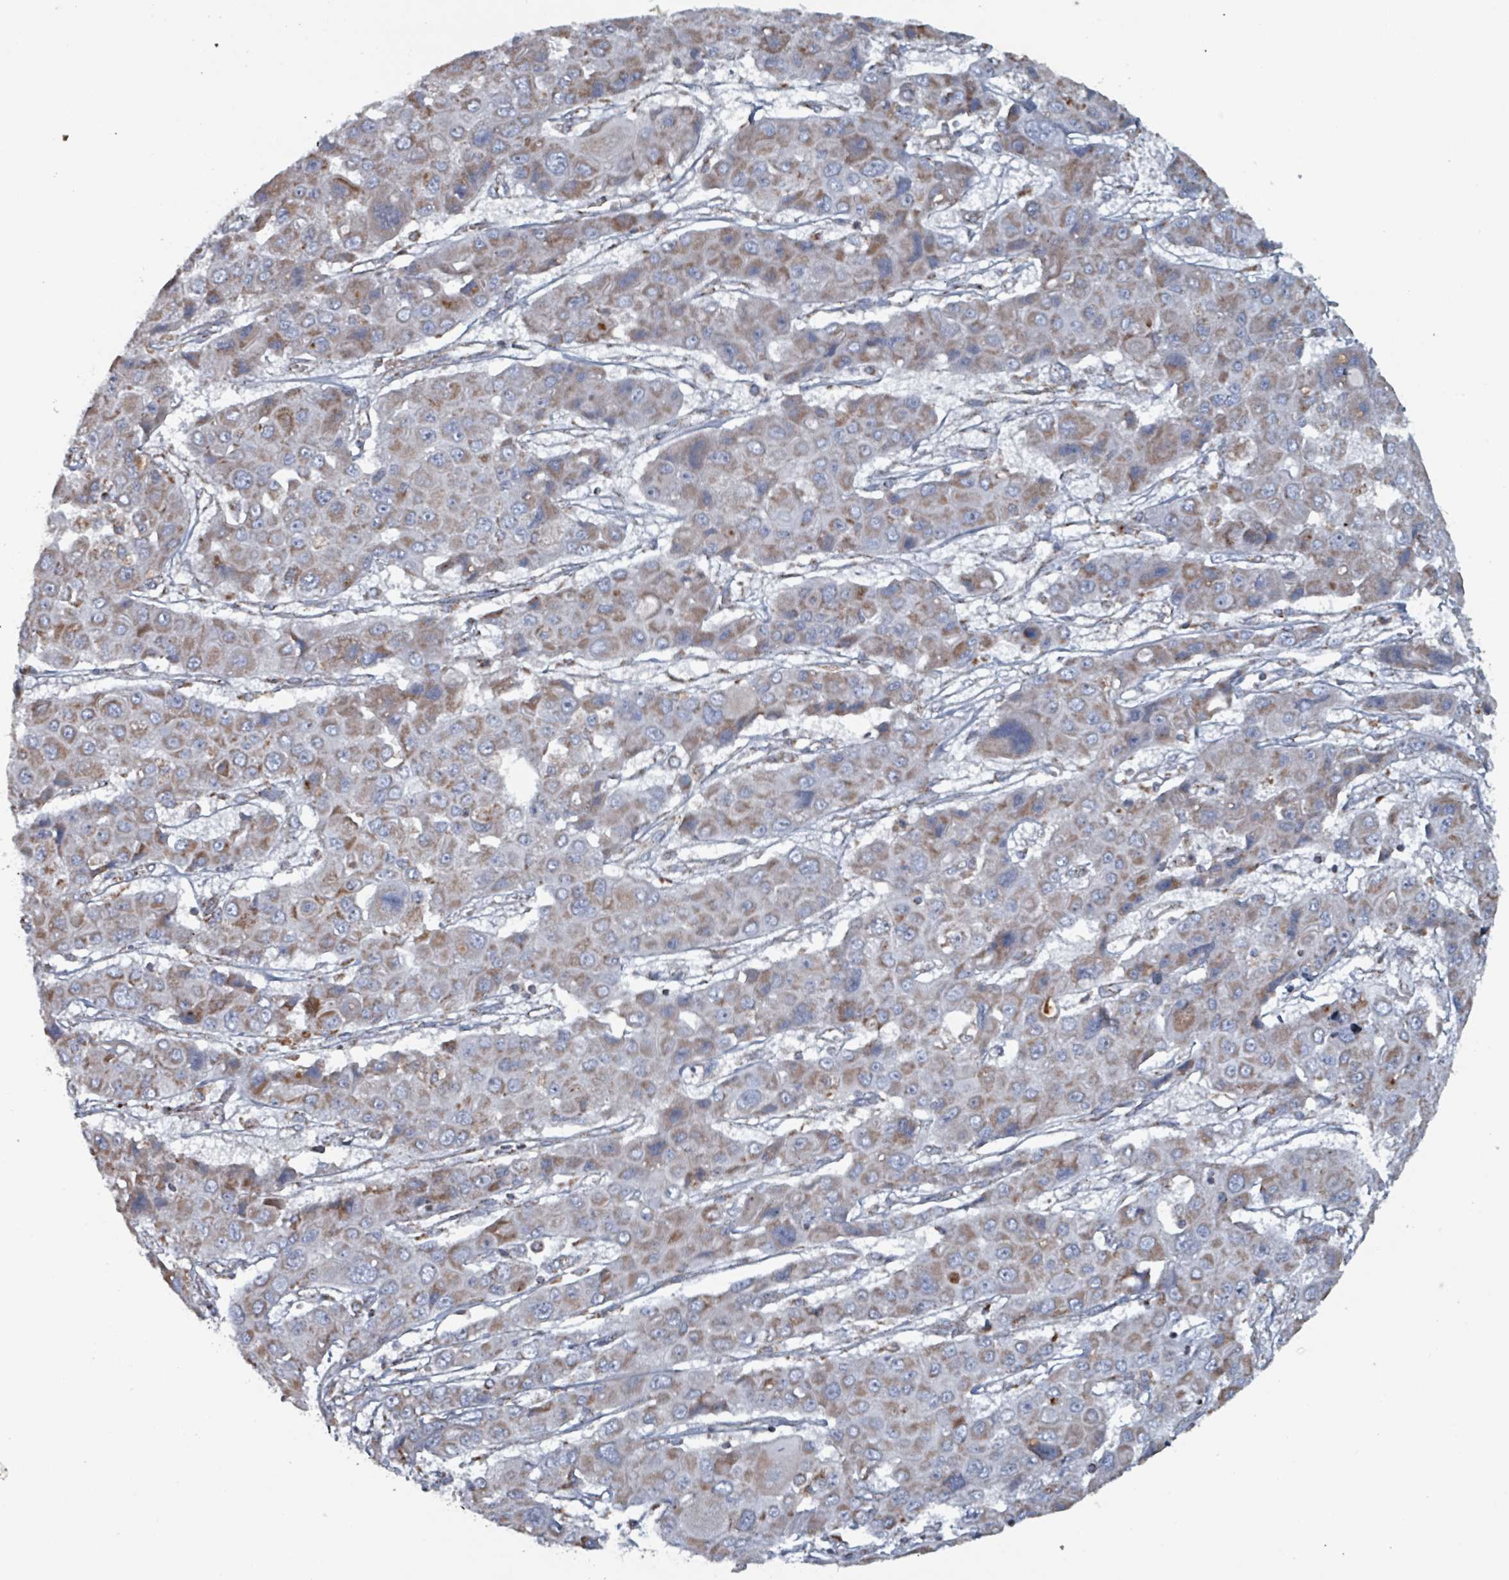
{"staining": {"intensity": "weak", "quantity": ">75%", "location": "cytoplasmic/membranous"}, "tissue": "liver cancer", "cell_type": "Tumor cells", "image_type": "cancer", "snomed": [{"axis": "morphology", "description": "Cholangiocarcinoma"}, {"axis": "topography", "description": "Liver"}], "caption": "DAB (3,3'-diaminobenzidine) immunohistochemical staining of human liver cancer reveals weak cytoplasmic/membranous protein expression in about >75% of tumor cells.", "gene": "ABHD18", "patient": {"sex": "male", "age": 67}}